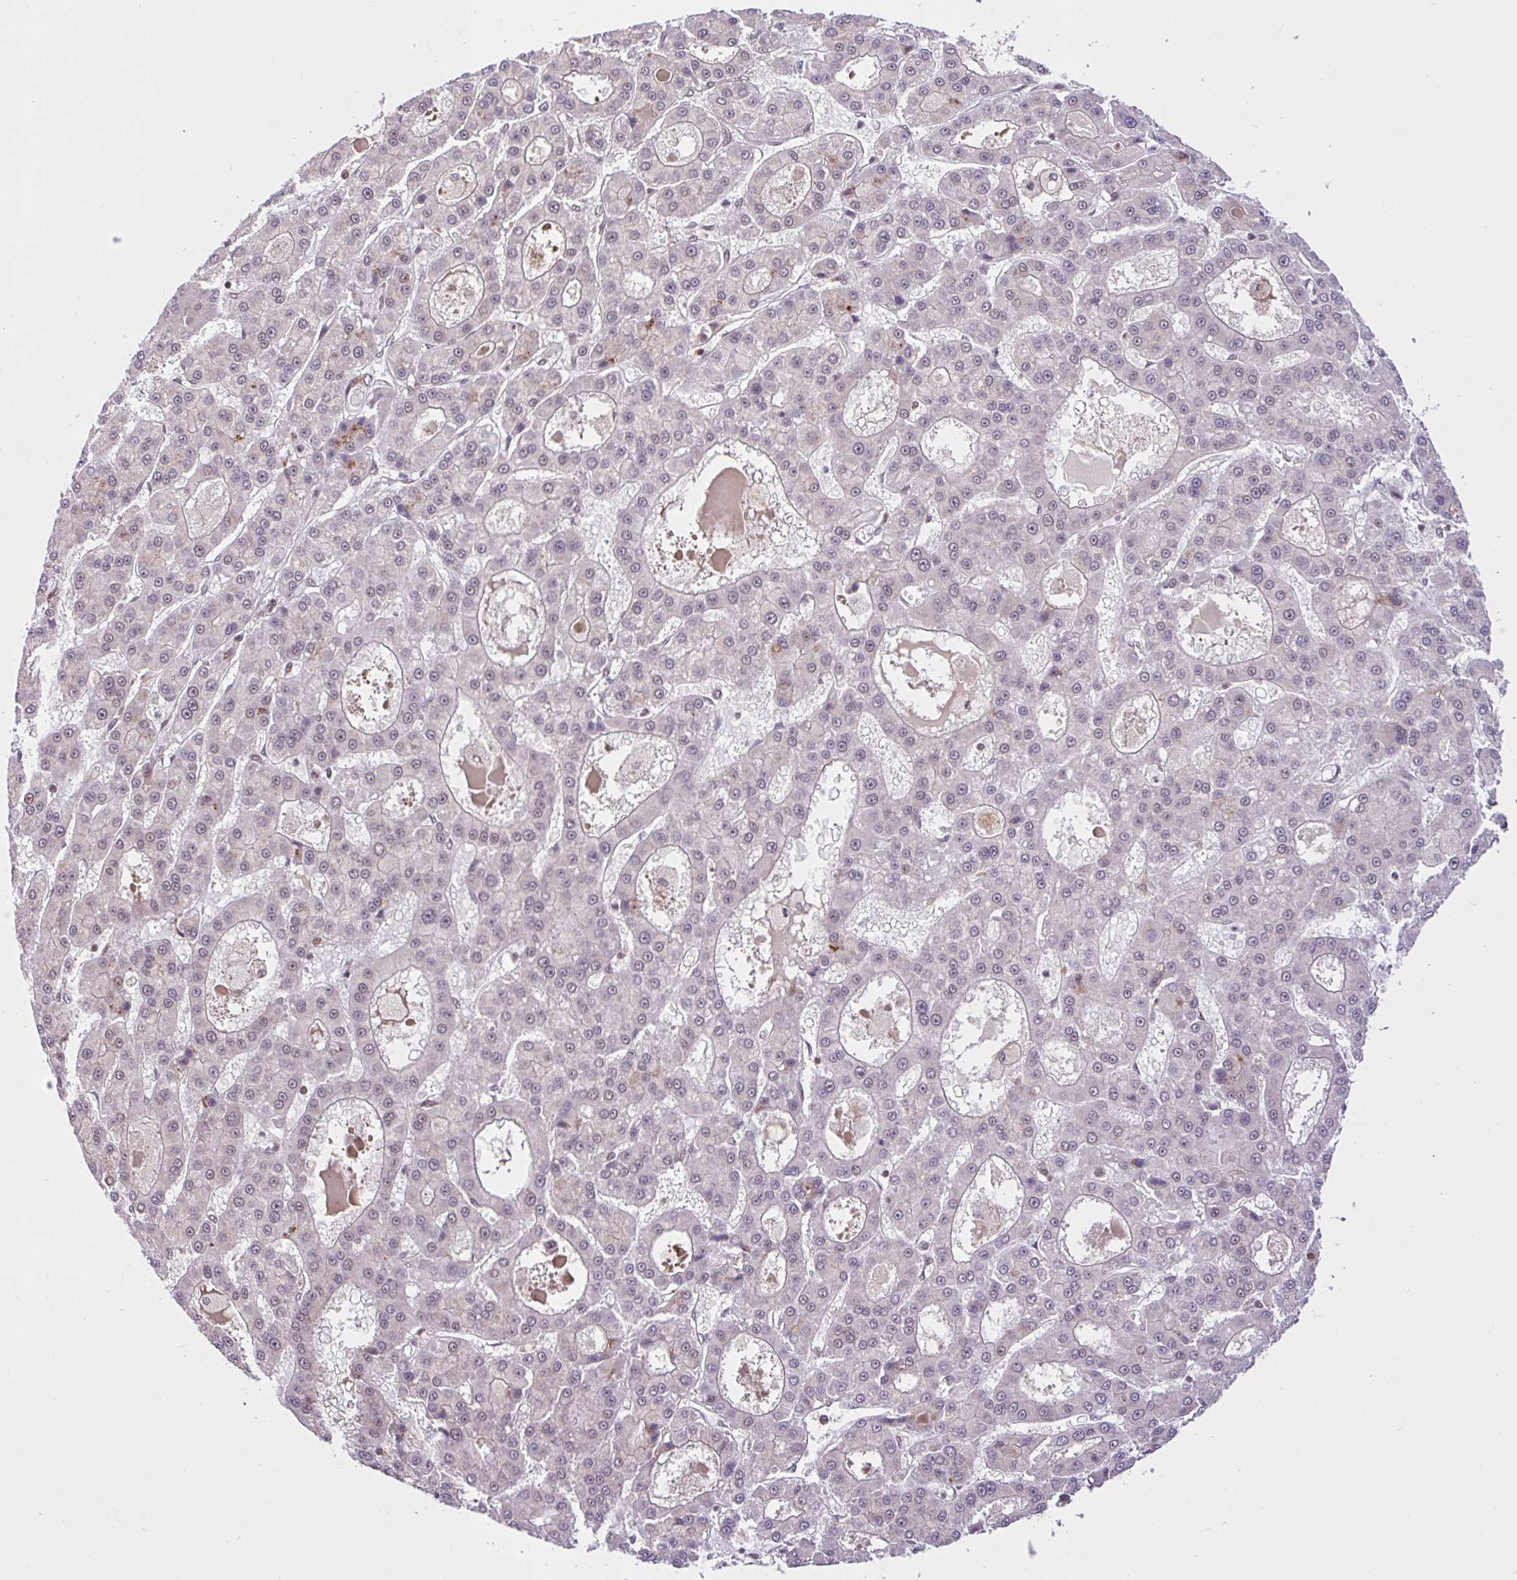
{"staining": {"intensity": "weak", "quantity": "<25%", "location": "nuclear"}, "tissue": "liver cancer", "cell_type": "Tumor cells", "image_type": "cancer", "snomed": [{"axis": "morphology", "description": "Carcinoma, Hepatocellular, NOS"}, {"axis": "topography", "description": "Liver"}], "caption": "Immunohistochemical staining of human liver cancer (hepatocellular carcinoma) demonstrates no significant positivity in tumor cells. Brightfield microscopy of IHC stained with DAB (3,3'-diaminobenzidine) (brown) and hematoxylin (blue), captured at high magnification.", "gene": "CCDC12", "patient": {"sex": "male", "age": 70}}